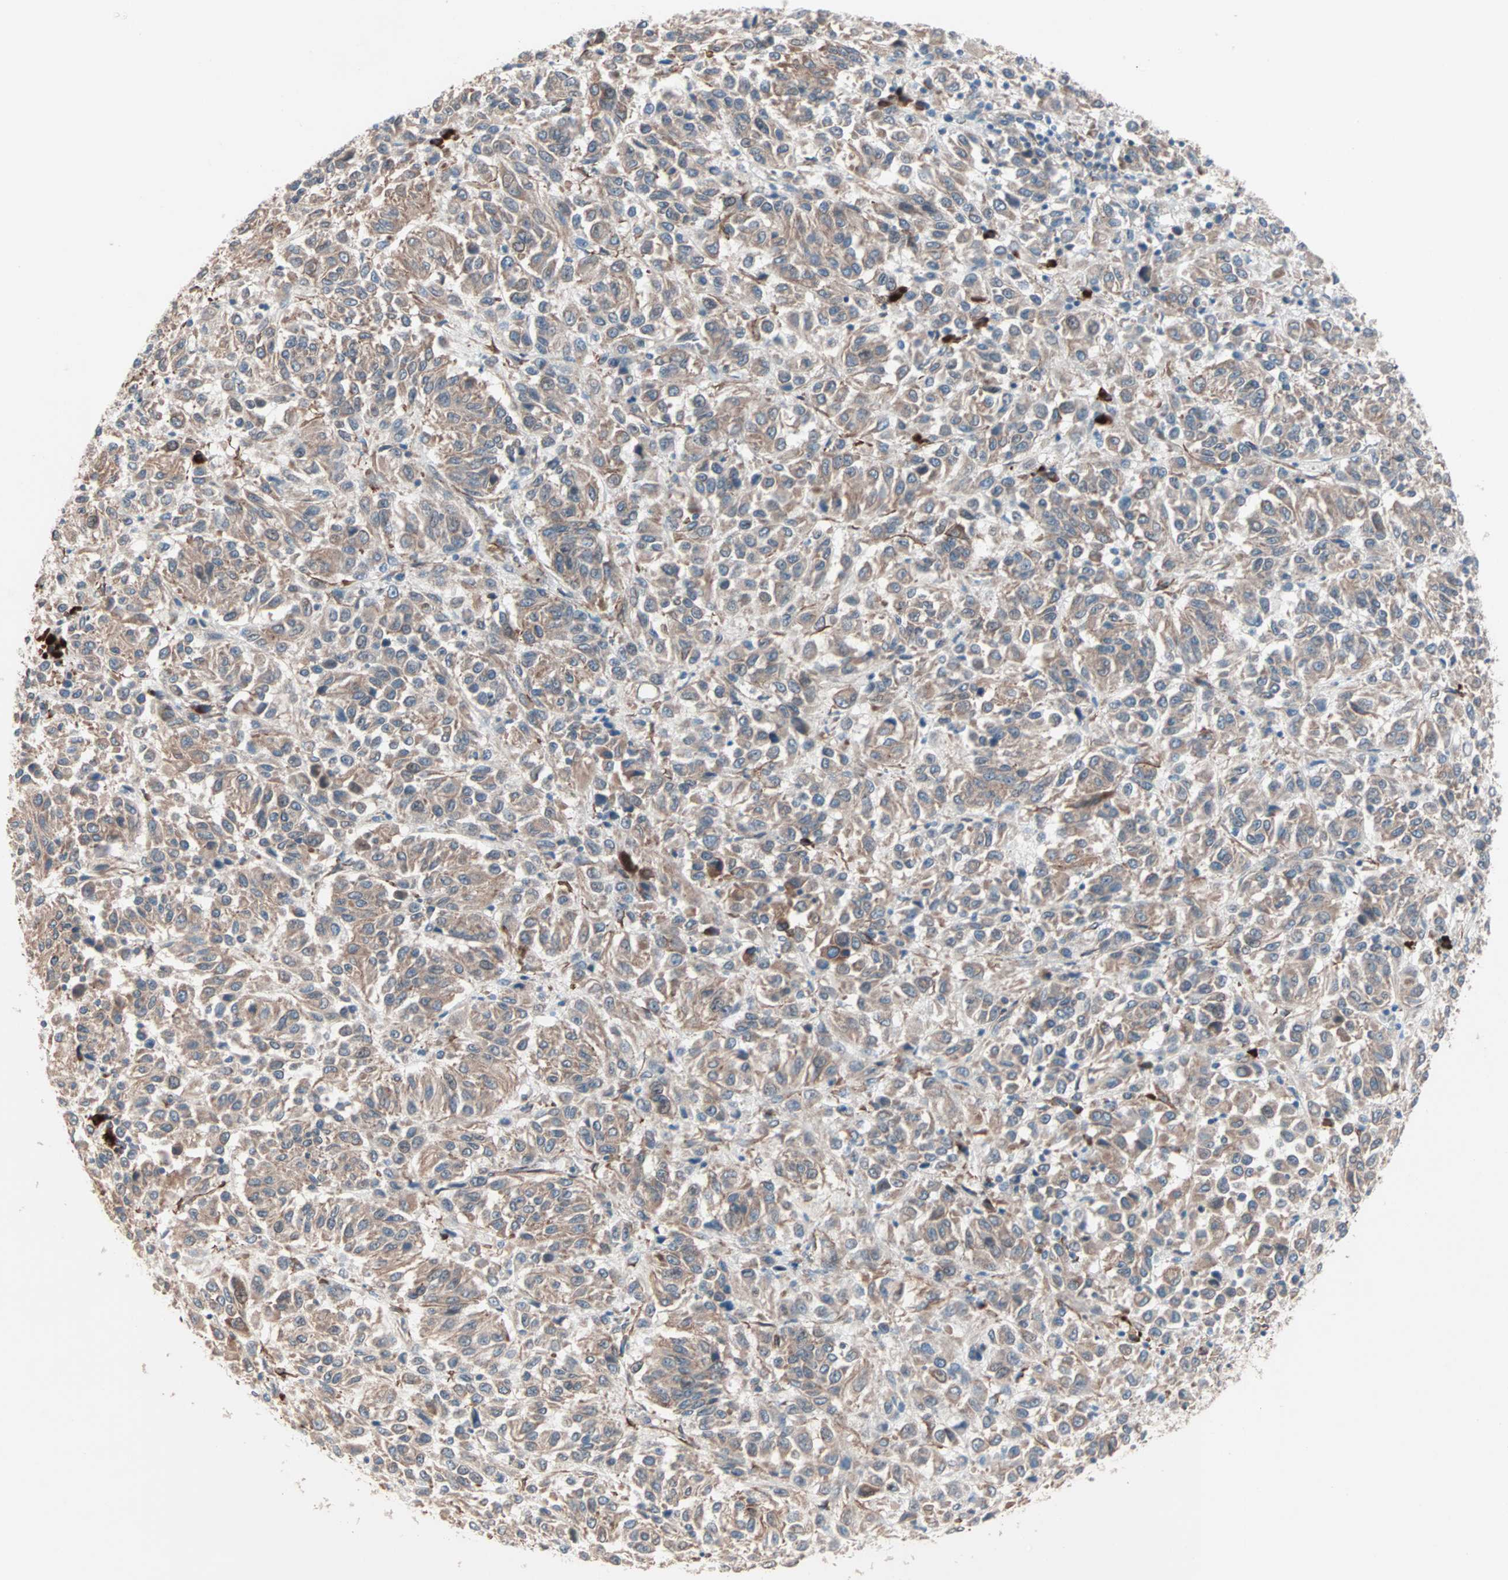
{"staining": {"intensity": "moderate", "quantity": ">75%", "location": "cytoplasmic/membranous"}, "tissue": "melanoma", "cell_type": "Tumor cells", "image_type": "cancer", "snomed": [{"axis": "morphology", "description": "Malignant melanoma, Metastatic site"}, {"axis": "topography", "description": "Lung"}], "caption": "Protein staining of malignant melanoma (metastatic site) tissue displays moderate cytoplasmic/membranous expression in approximately >75% of tumor cells. Using DAB (3,3'-diaminobenzidine) (brown) and hematoxylin (blue) stains, captured at high magnification using brightfield microscopy.", "gene": "ALG5", "patient": {"sex": "male", "age": 64}}